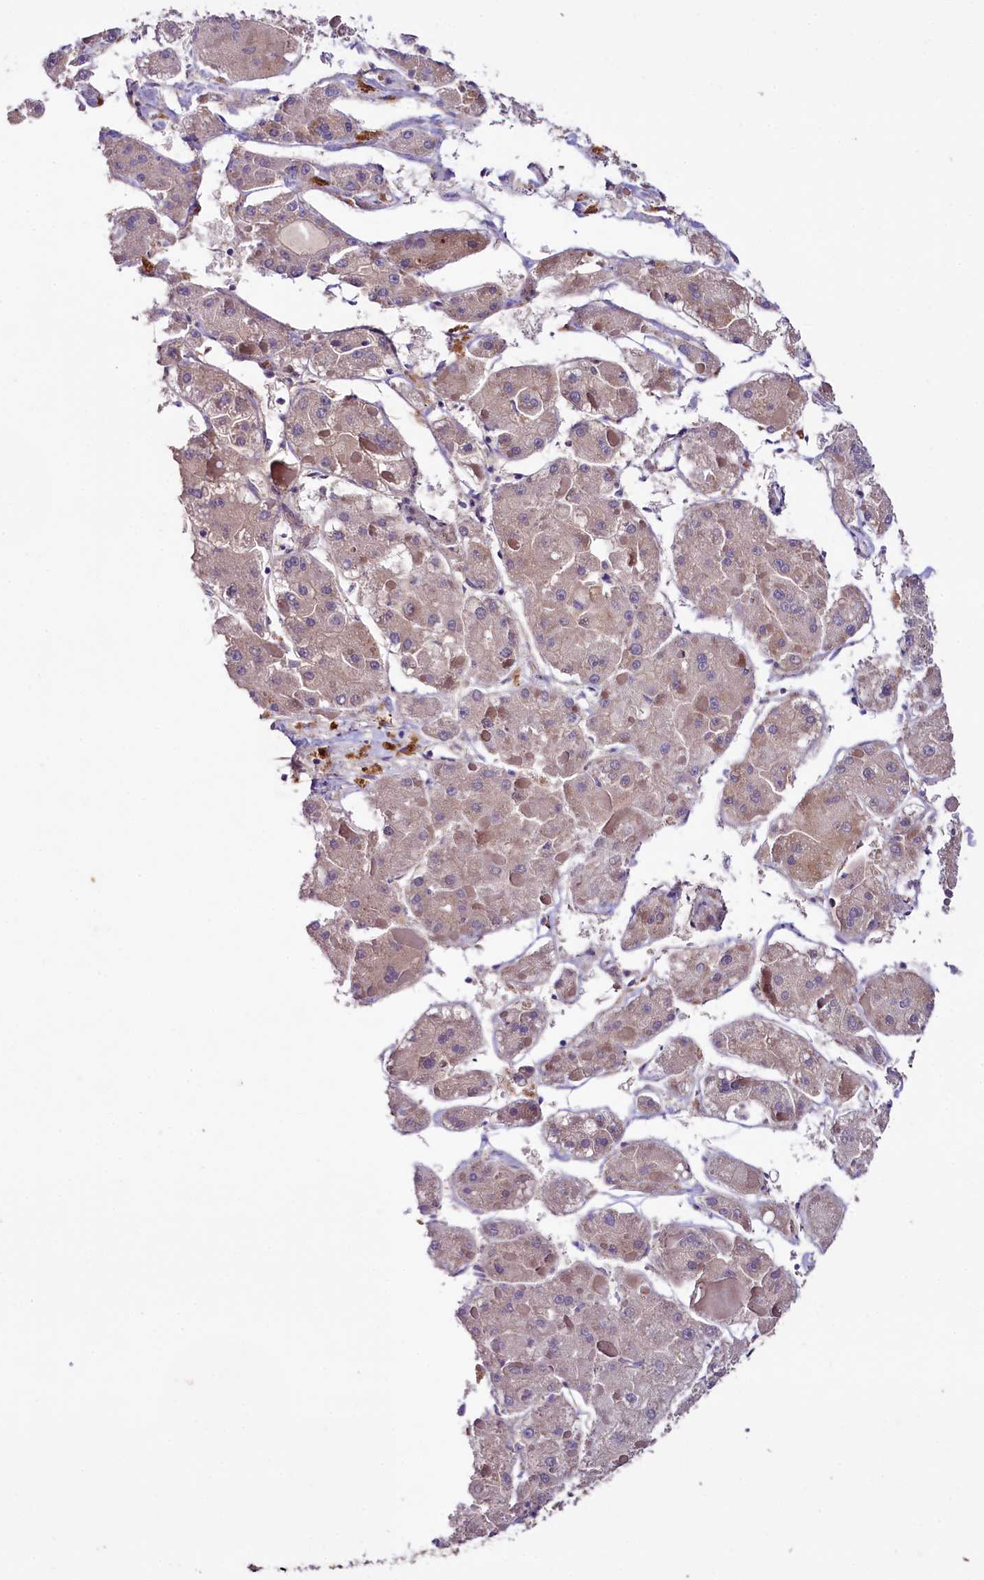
{"staining": {"intensity": "weak", "quantity": "25%-75%", "location": "cytoplasmic/membranous"}, "tissue": "liver cancer", "cell_type": "Tumor cells", "image_type": "cancer", "snomed": [{"axis": "morphology", "description": "Carcinoma, Hepatocellular, NOS"}, {"axis": "topography", "description": "Liver"}], "caption": "Liver hepatocellular carcinoma was stained to show a protein in brown. There is low levels of weak cytoplasmic/membranous expression in approximately 25%-75% of tumor cells.", "gene": "SPATS2", "patient": {"sex": "female", "age": 73}}